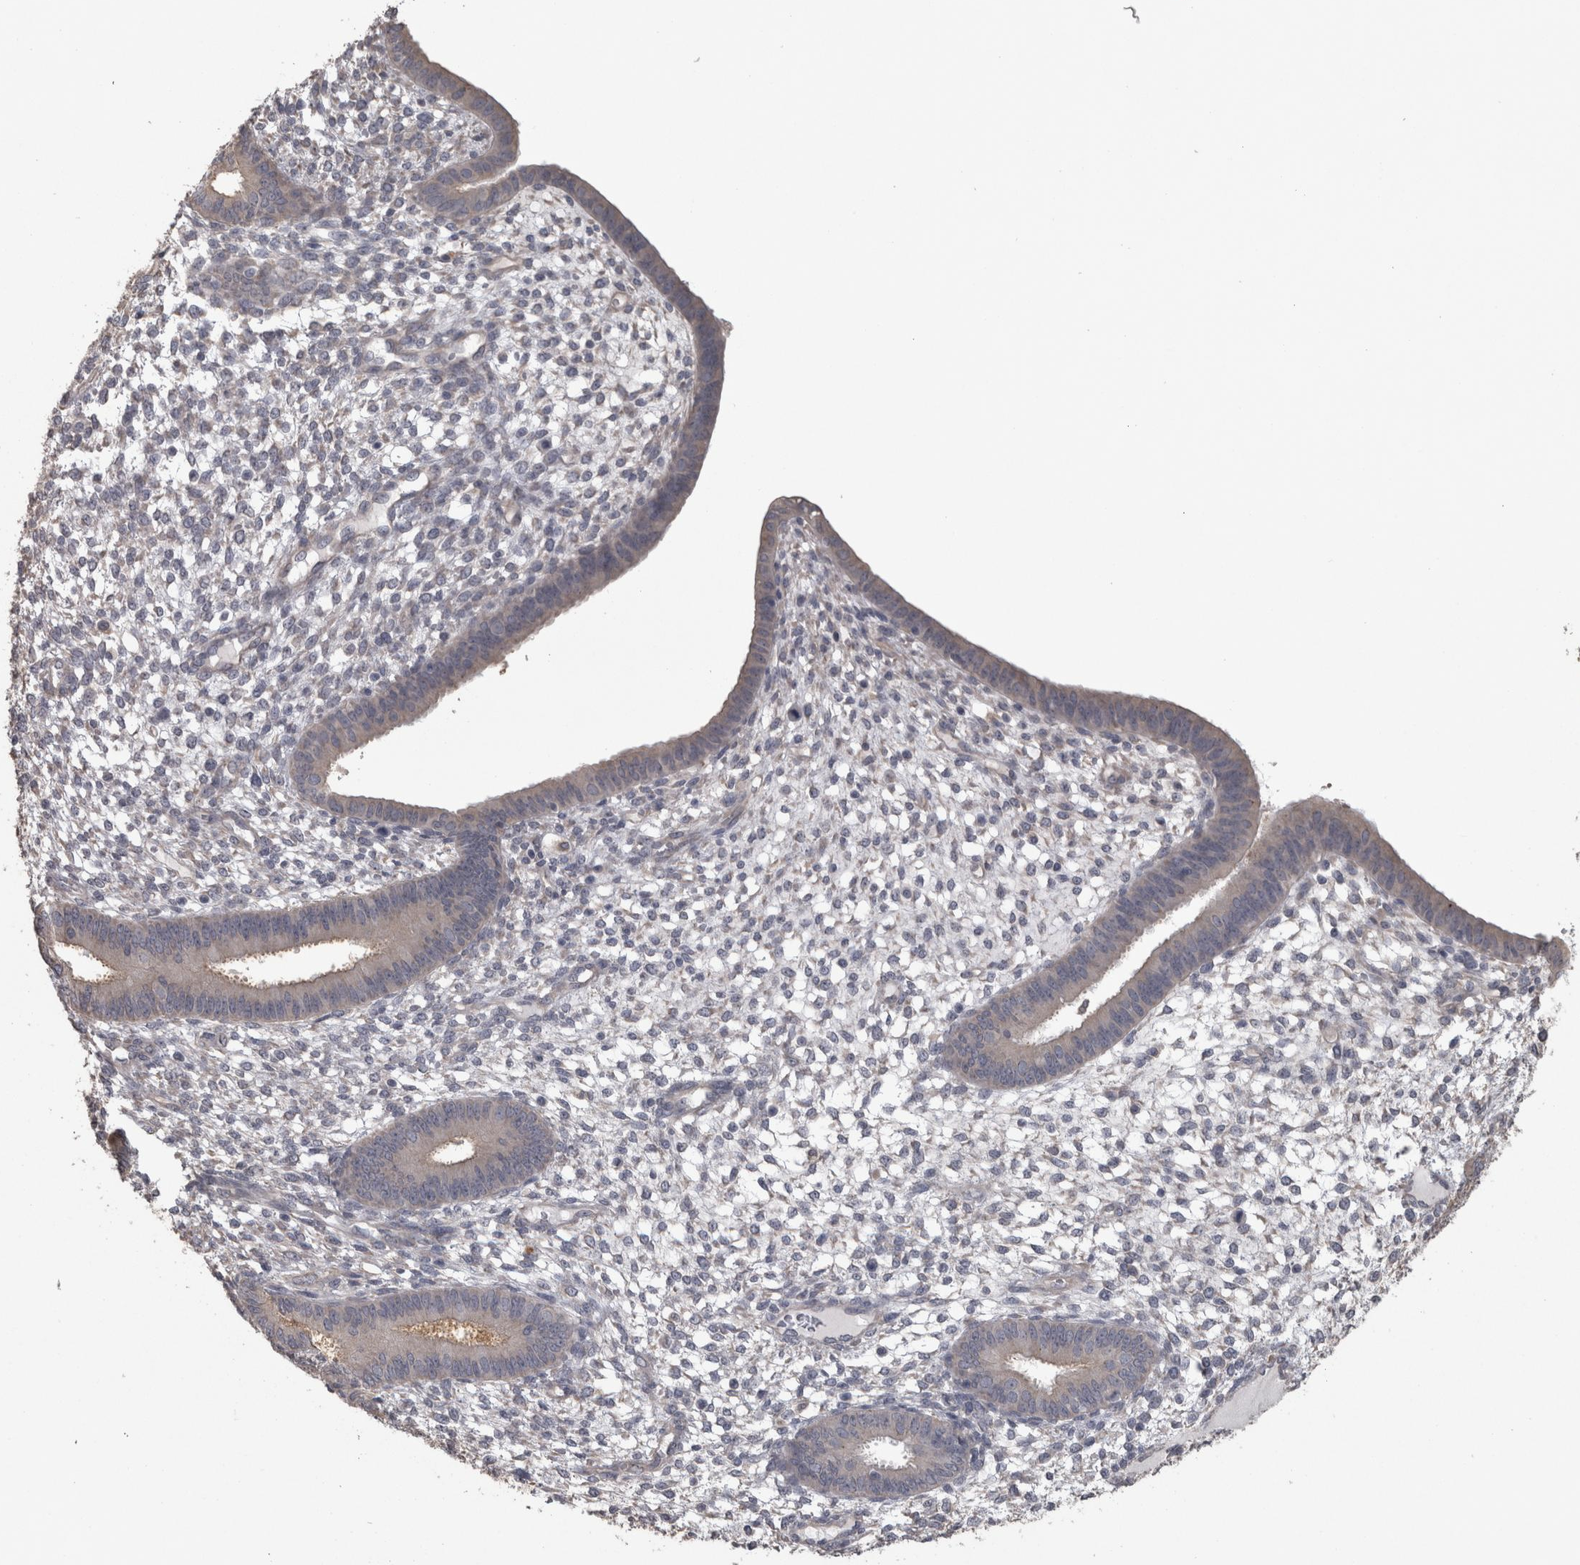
{"staining": {"intensity": "negative", "quantity": "none", "location": "none"}, "tissue": "endometrium", "cell_type": "Cells in endometrial stroma", "image_type": "normal", "snomed": [{"axis": "morphology", "description": "Normal tissue, NOS"}, {"axis": "topography", "description": "Endometrium"}], "caption": "Immunohistochemistry histopathology image of normal endometrium stained for a protein (brown), which demonstrates no staining in cells in endometrial stroma. (DAB (3,3'-diaminobenzidine) immunohistochemistry visualized using brightfield microscopy, high magnification).", "gene": "RAB29", "patient": {"sex": "female", "age": 46}}